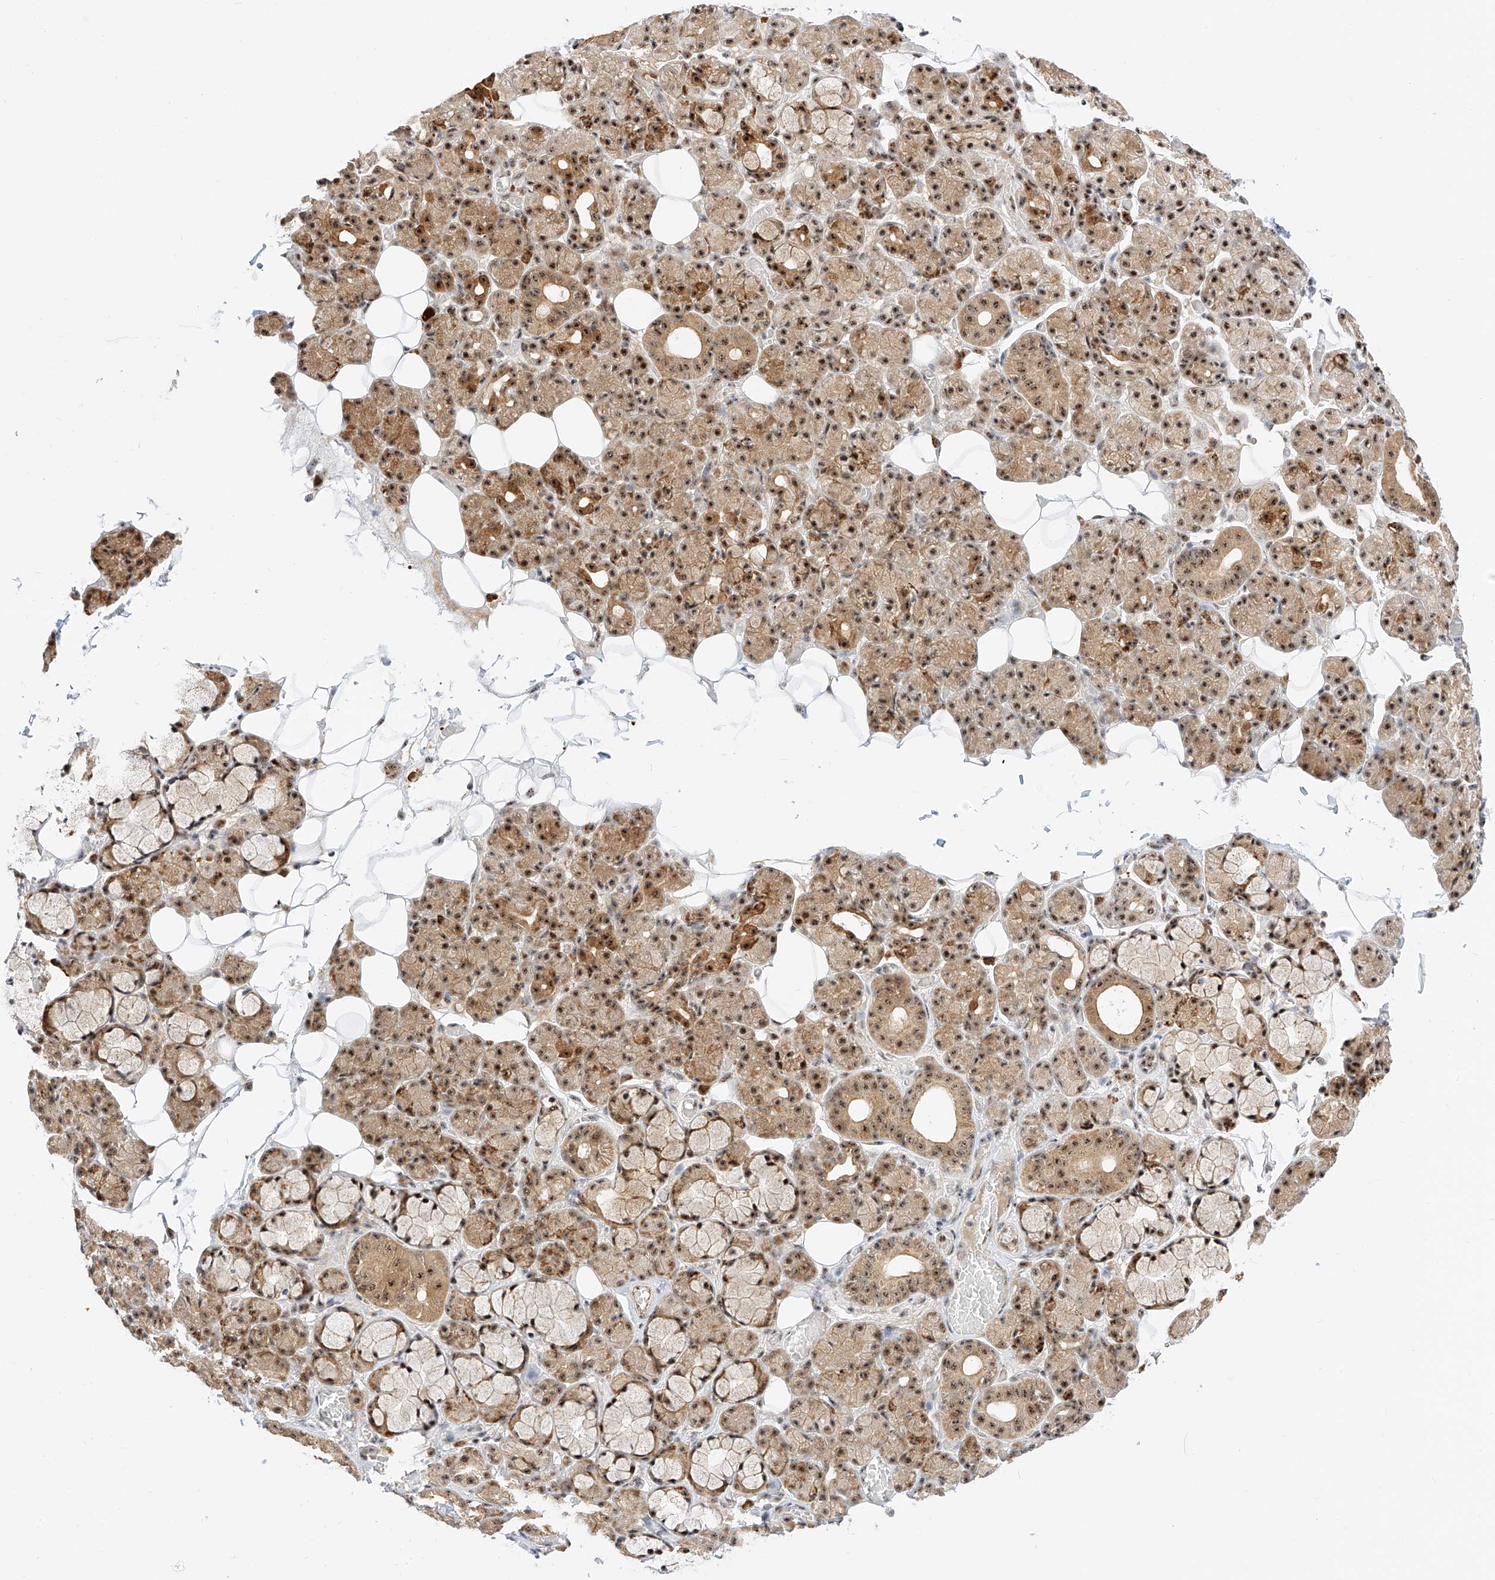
{"staining": {"intensity": "moderate", "quantity": ">75%", "location": "cytoplasmic/membranous,nuclear"}, "tissue": "salivary gland", "cell_type": "Glandular cells", "image_type": "normal", "snomed": [{"axis": "morphology", "description": "Normal tissue, NOS"}, {"axis": "topography", "description": "Salivary gland"}], "caption": "High-power microscopy captured an immunohistochemistry (IHC) micrograph of normal salivary gland, revealing moderate cytoplasmic/membranous,nuclear positivity in approximately >75% of glandular cells. The staining was performed using DAB, with brown indicating positive protein expression. Nuclei are stained blue with hematoxylin.", "gene": "ATXN7L2", "patient": {"sex": "male", "age": 63}}